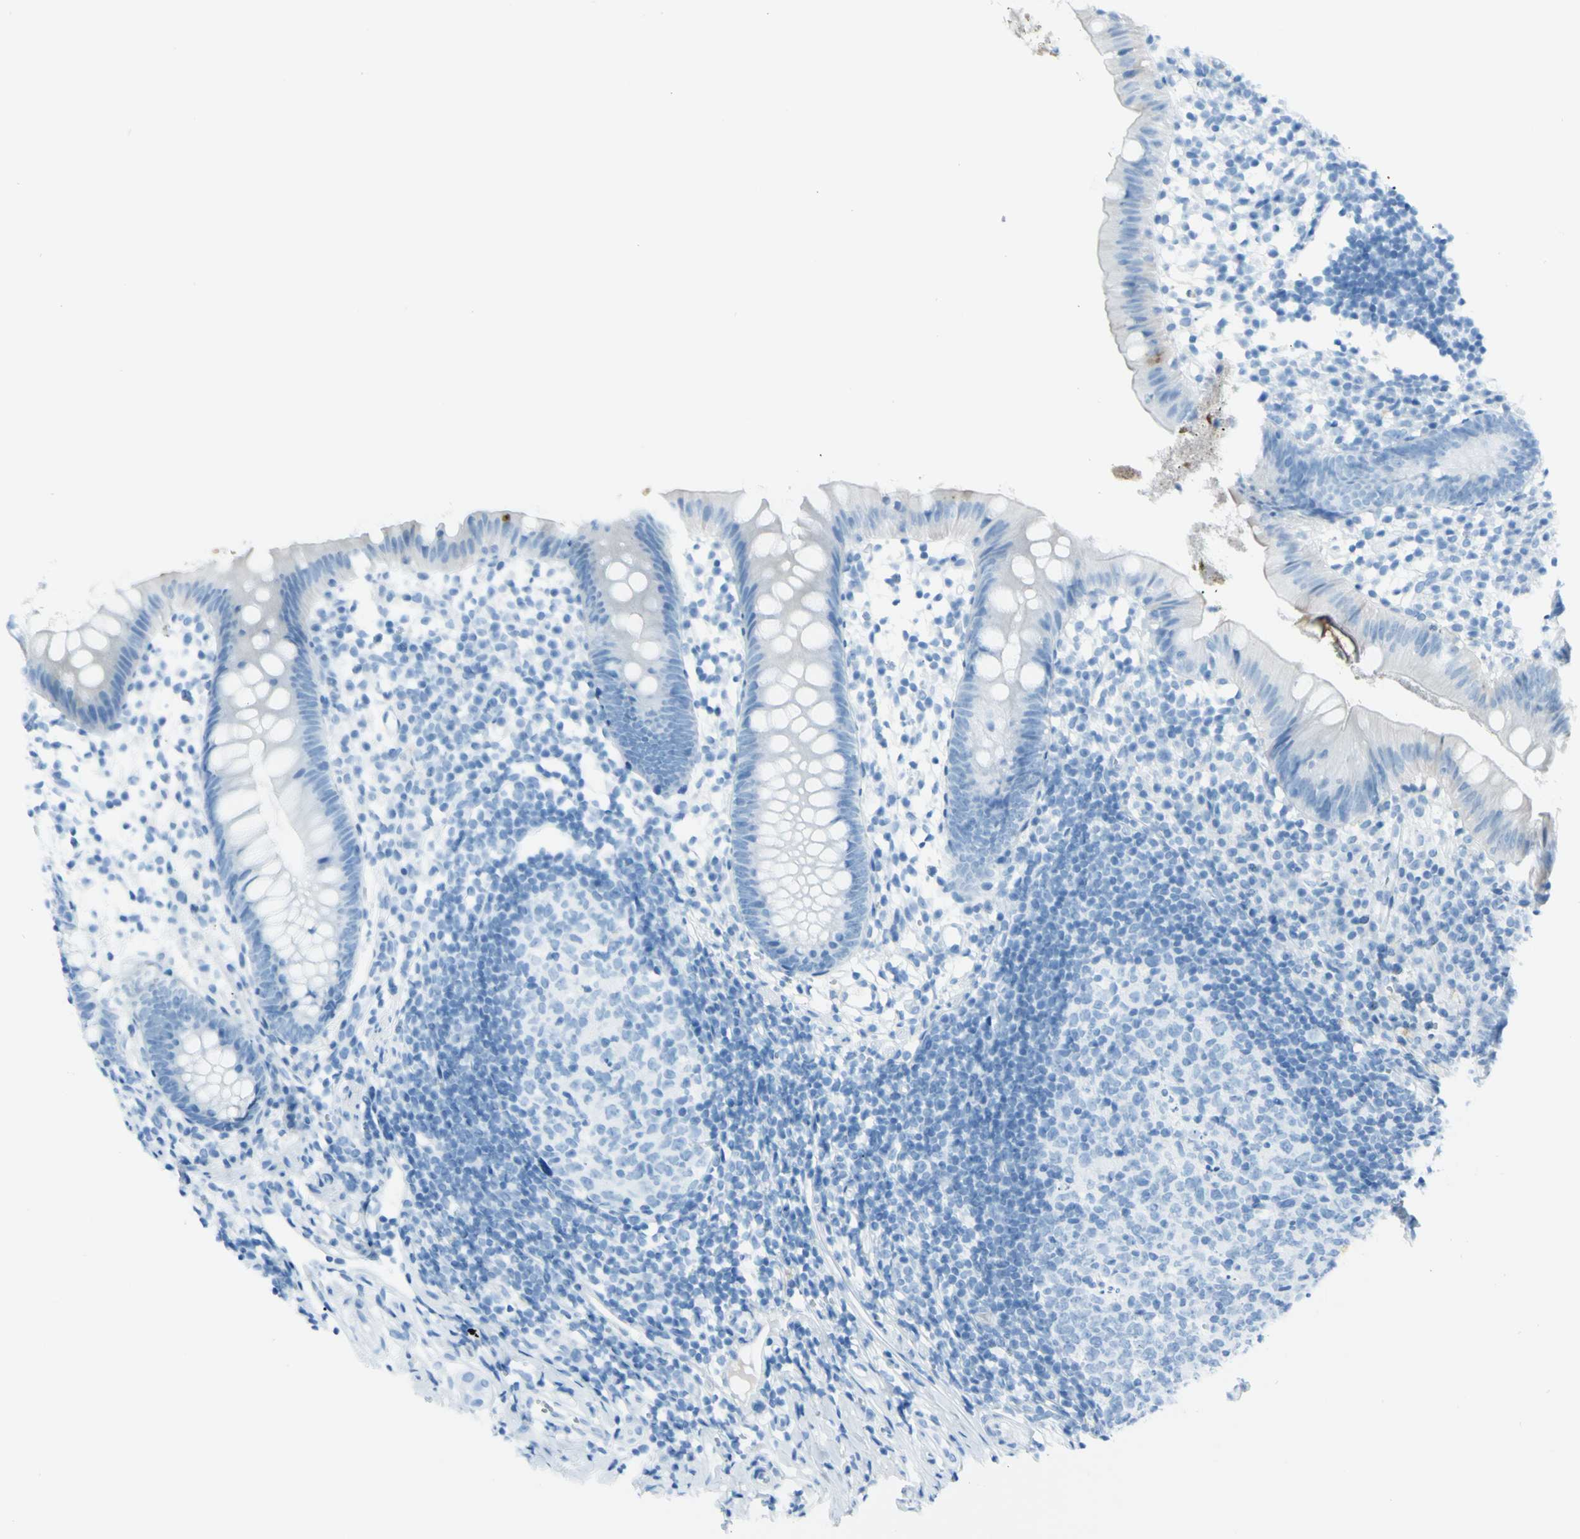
{"staining": {"intensity": "negative", "quantity": "none", "location": "none"}, "tissue": "appendix", "cell_type": "Glandular cells", "image_type": "normal", "snomed": [{"axis": "morphology", "description": "Normal tissue, NOS"}, {"axis": "topography", "description": "Appendix"}], "caption": "A photomicrograph of human appendix is negative for staining in glandular cells. (Brightfield microscopy of DAB (3,3'-diaminobenzidine) immunohistochemistry (IHC) at high magnification).", "gene": "AFP", "patient": {"sex": "female", "age": 20}}